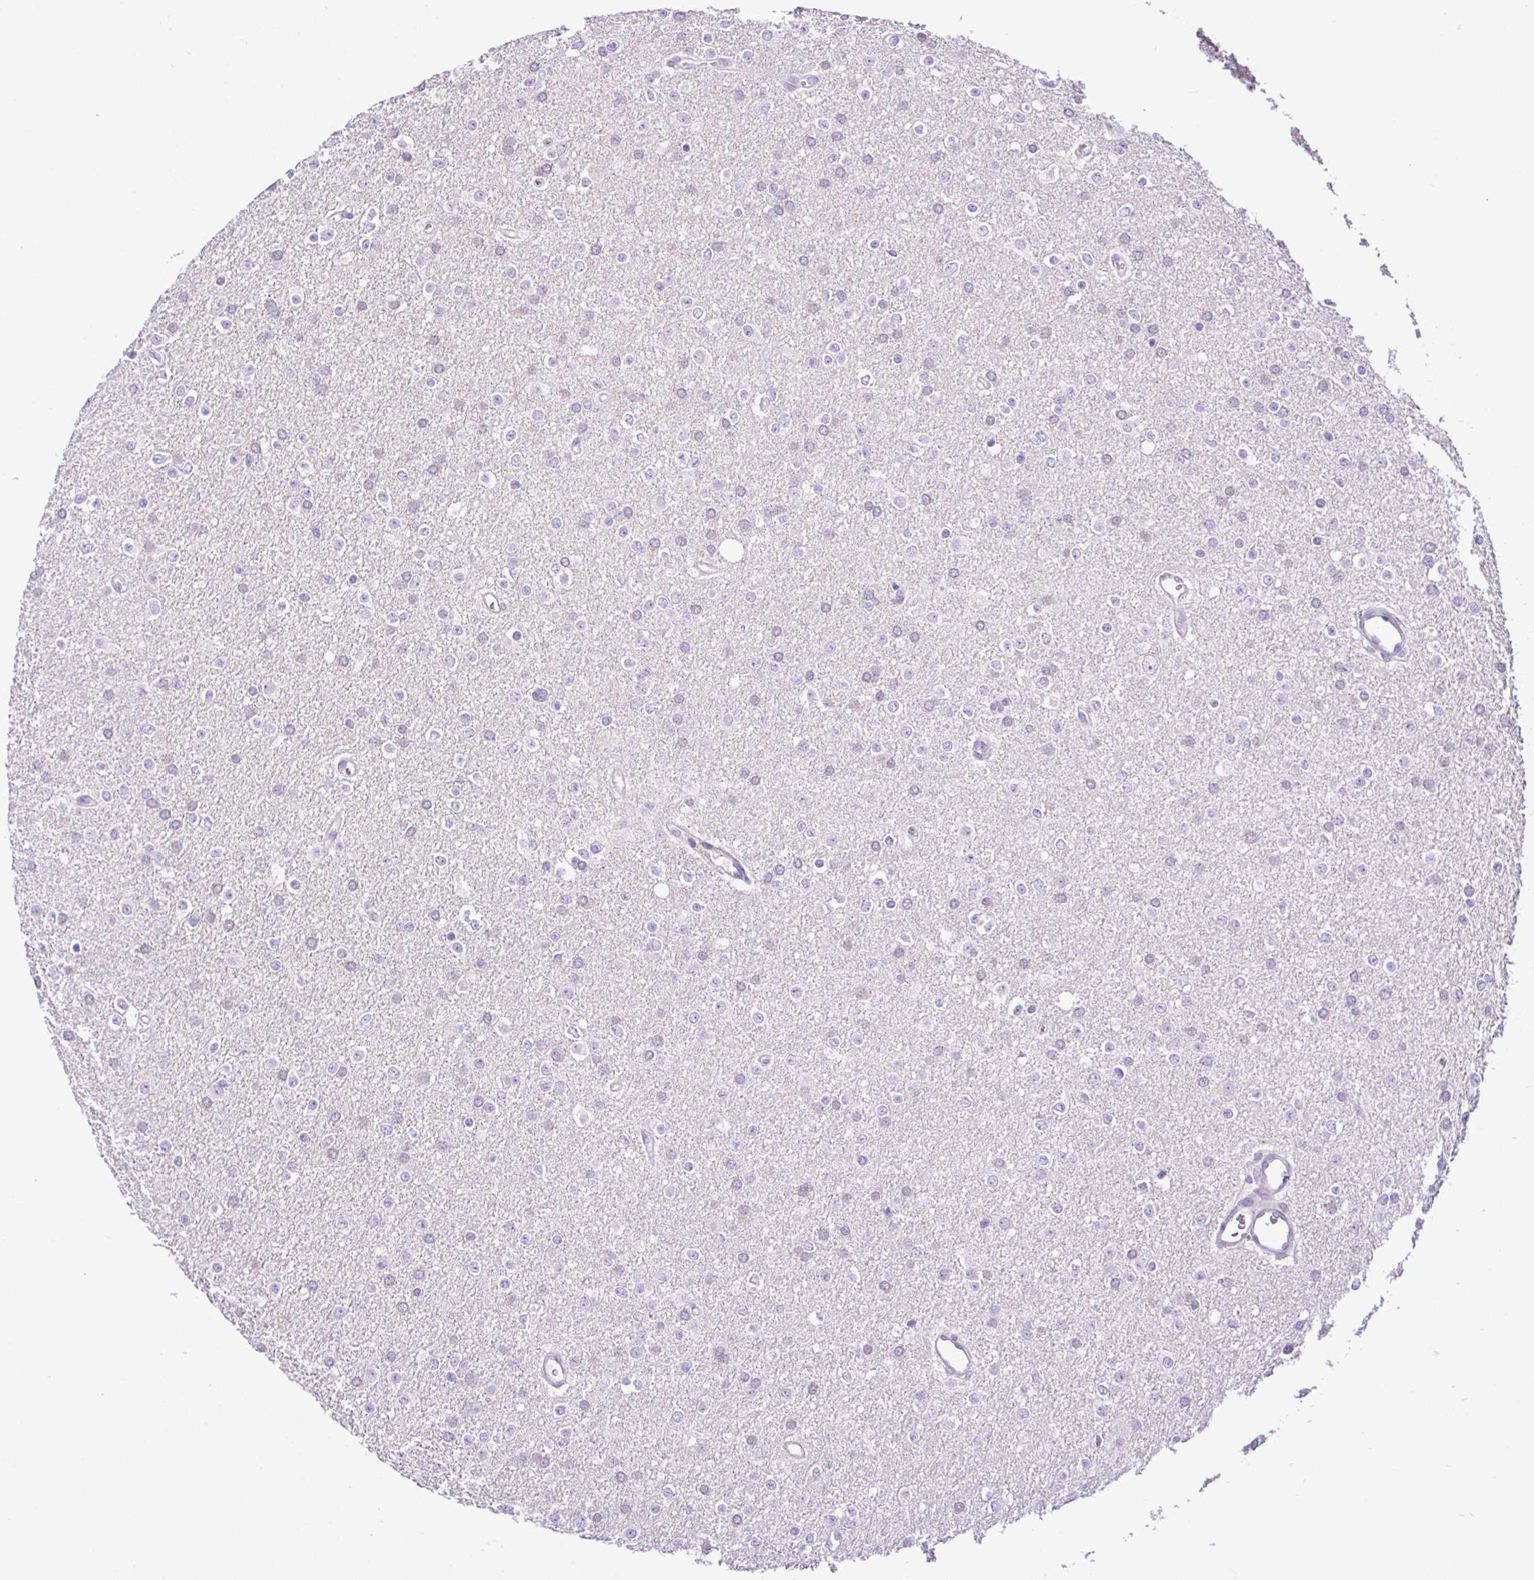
{"staining": {"intensity": "negative", "quantity": "none", "location": "none"}, "tissue": "glioma", "cell_type": "Tumor cells", "image_type": "cancer", "snomed": [{"axis": "morphology", "description": "Glioma, malignant, Low grade"}, {"axis": "topography", "description": "Brain"}], "caption": "This is an IHC histopathology image of human malignant glioma (low-grade). There is no staining in tumor cells.", "gene": "ANO4", "patient": {"sex": "female", "age": 34}}